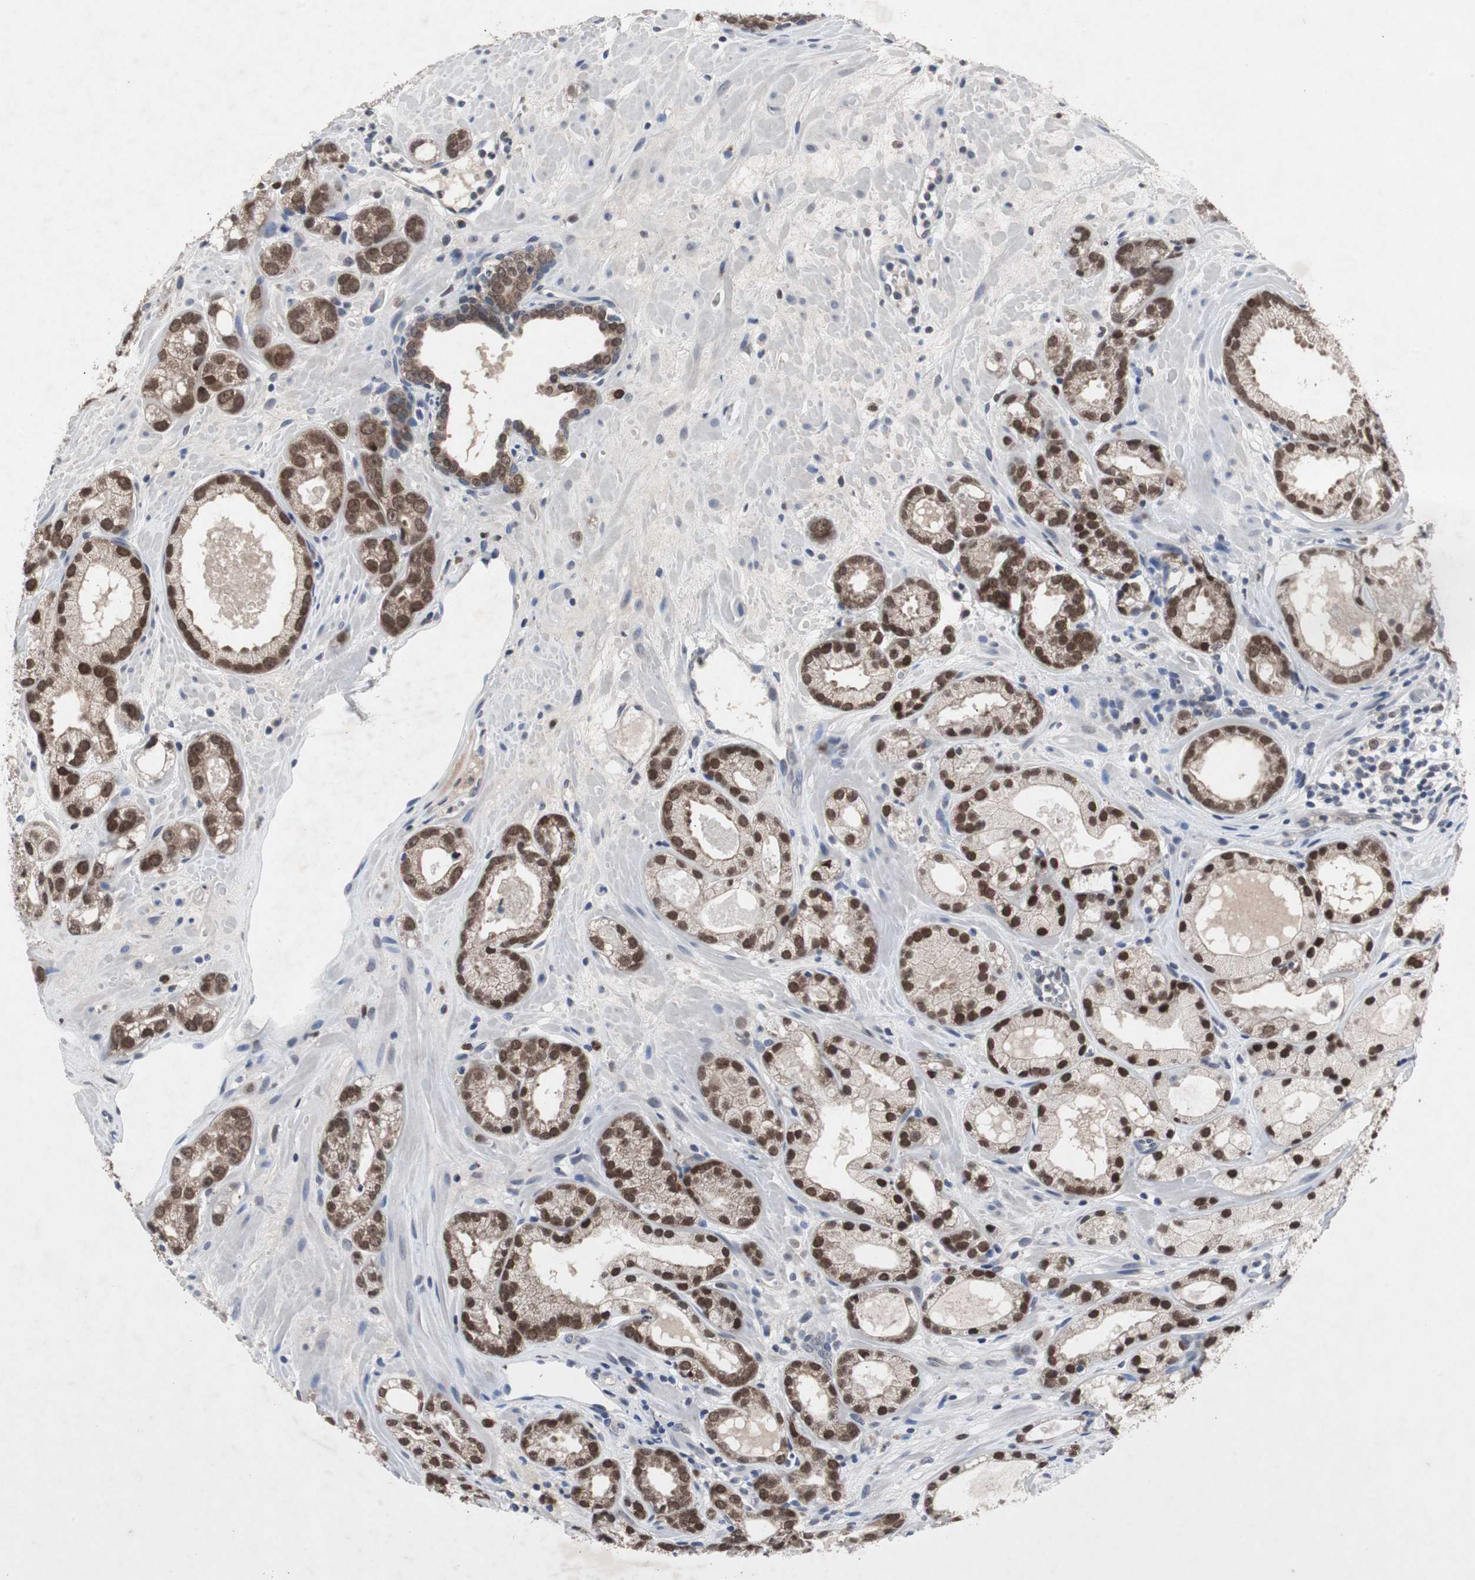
{"staining": {"intensity": "strong", "quantity": ">75%", "location": "nuclear"}, "tissue": "prostate cancer", "cell_type": "Tumor cells", "image_type": "cancer", "snomed": [{"axis": "morphology", "description": "Adenocarcinoma, Low grade"}, {"axis": "topography", "description": "Prostate"}], "caption": "The immunohistochemical stain shows strong nuclear staining in tumor cells of prostate cancer tissue. (Brightfield microscopy of DAB IHC at high magnification).", "gene": "RBM47", "patient": {"sex": "male", "age": 57}}